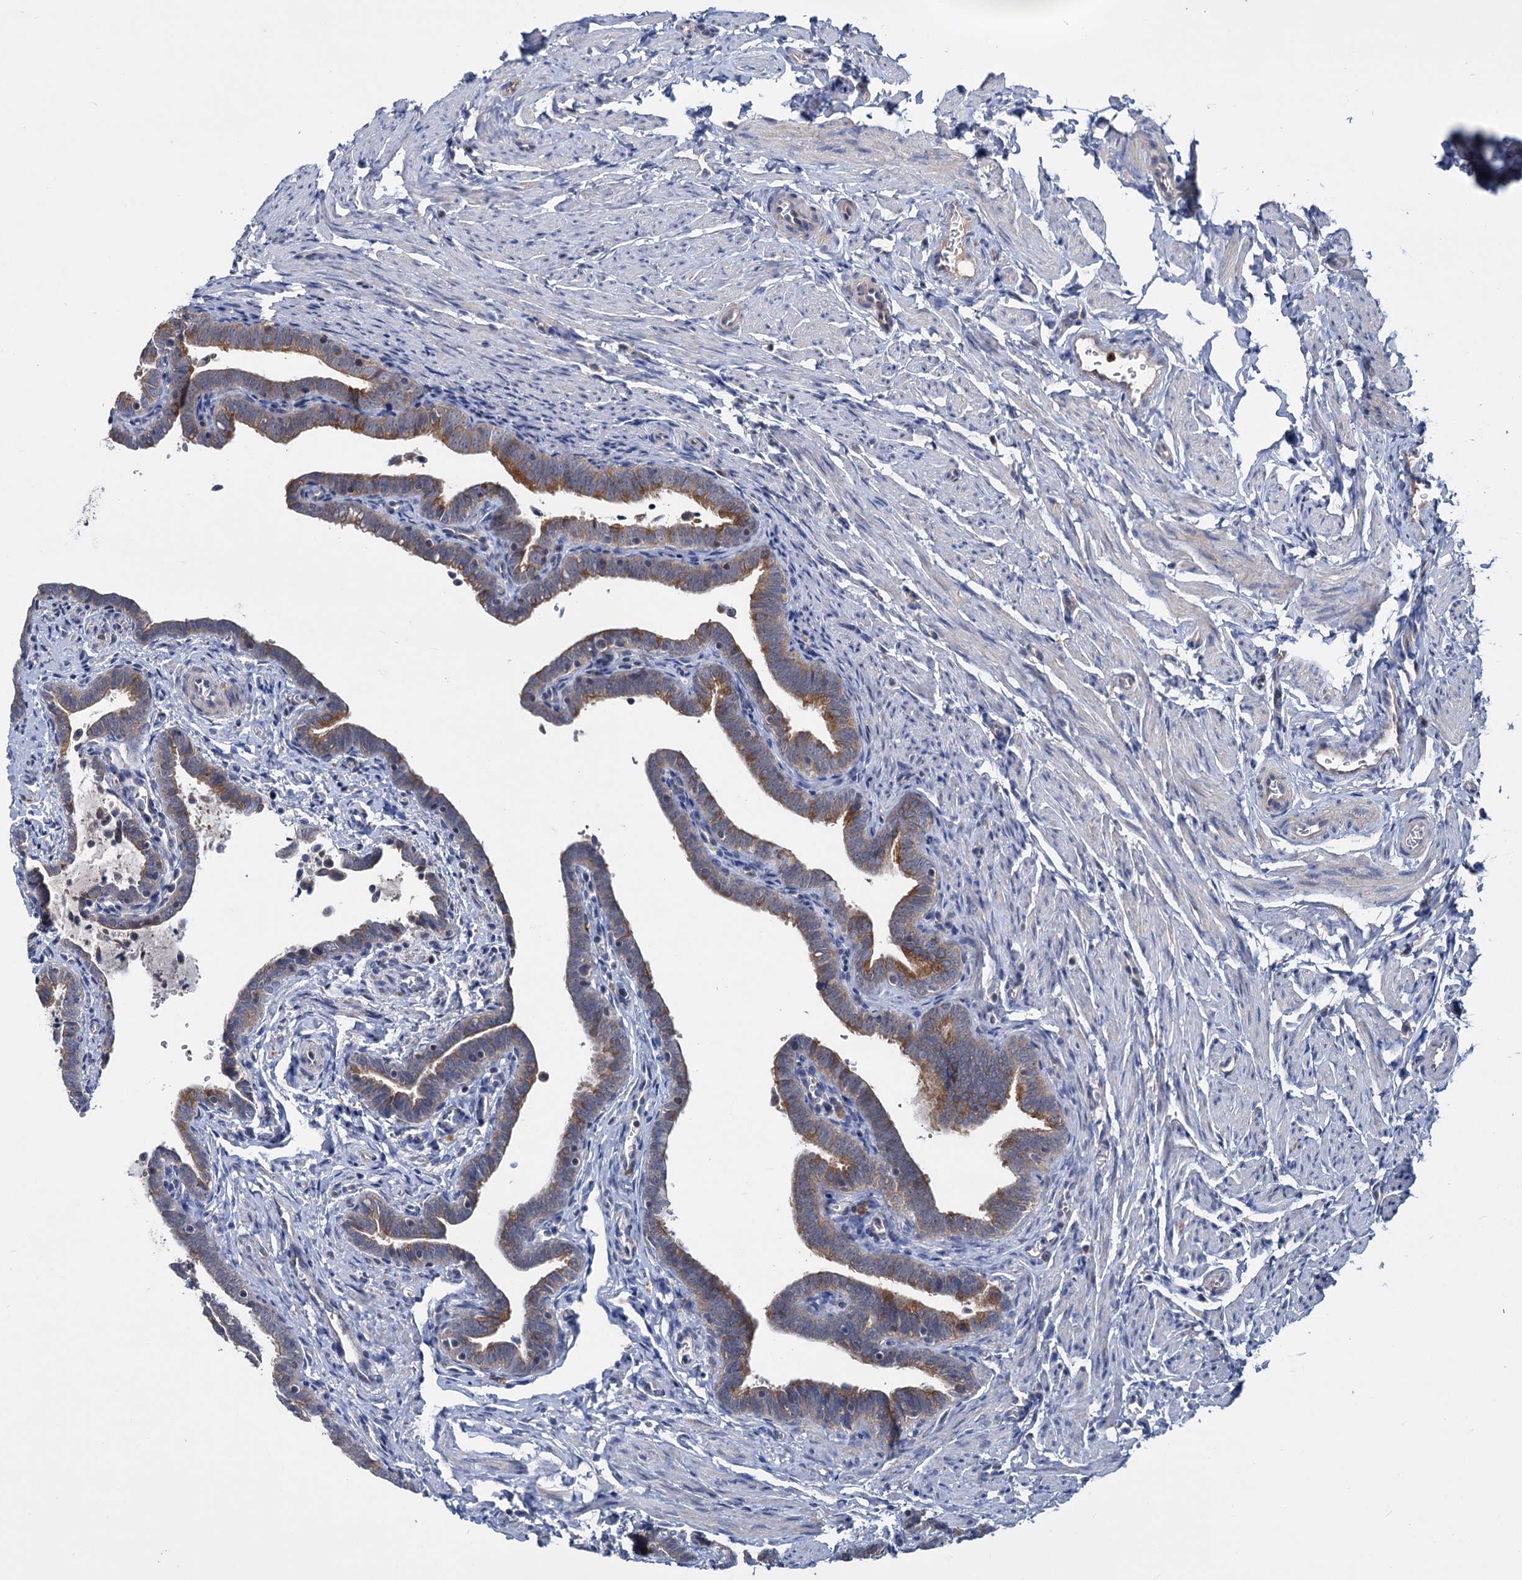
{"staining": {"intensity": "moderate", "quantity": "25%-75%", "location": "cytoplasmic/membranous"}, "tissue": "fallopian tube", "cell_type": "Glandular cells", "image_type": "normal", "snomed": [{"axis": "morphology", "description": "Normal tissue, NOS"}, {"axis": "topography", "description": "Fallopian tube"}], "caption": "Moderate cytoplasmic/membranous staining is seen in about 25%-75% of glandular cells in benign fallopian tube.", "gene": "DYNC2H1", "patient": {"sex": "female", "age": 36}}